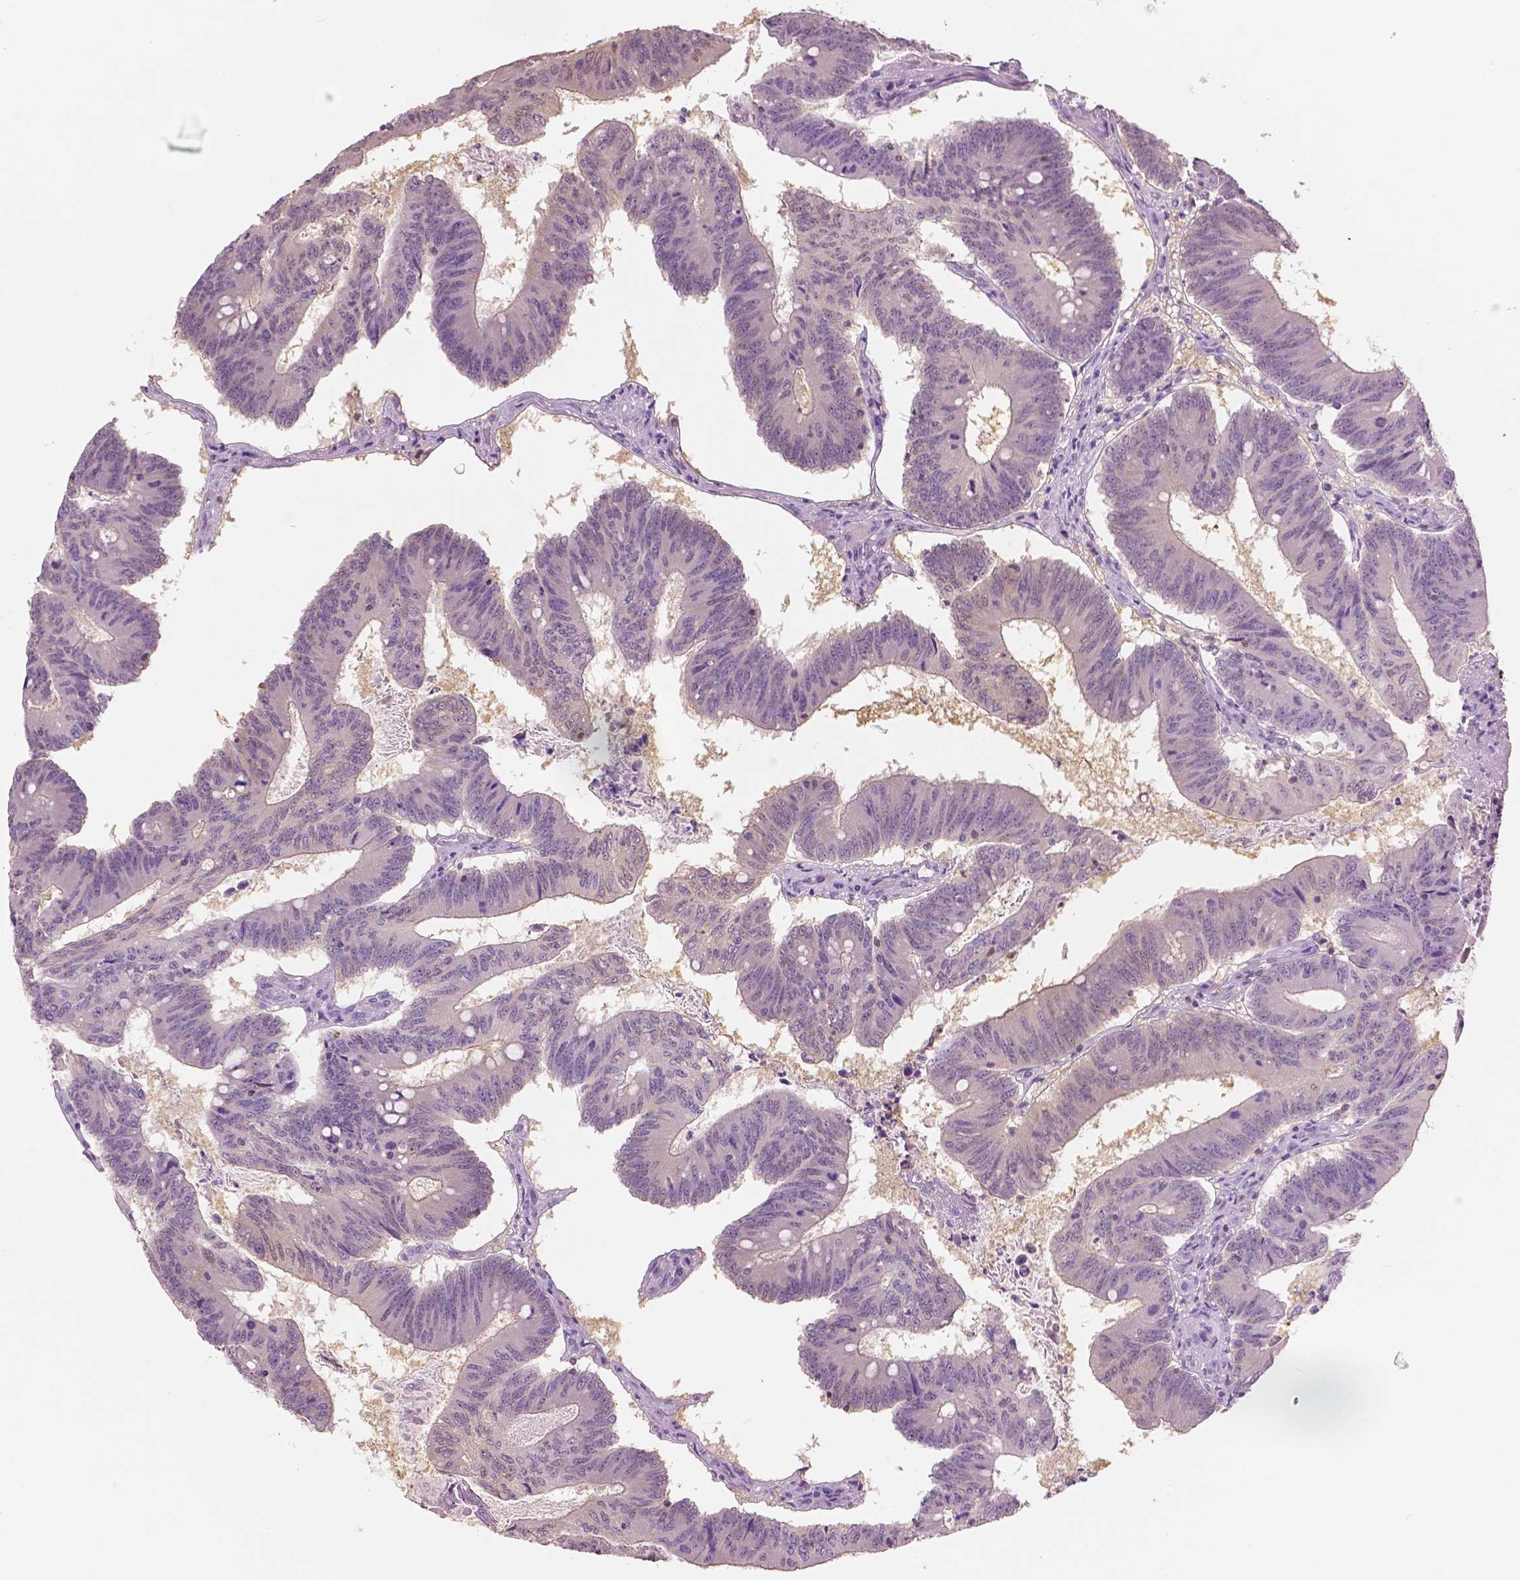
{"staining": {"intensity": "negative", "quantity": "none", "location": "none"}, "tissue": "colorectal cancer", "cell_type": "Tumor cells", "image_type": "cancer", "snomed": [{"axis": "morphology", "description": "Adenocarcinoma, NOS"}, {"axis": "topography", "description": "Colon"}], "caption": "High power microscopy image of an immunohistochemistry (IHC) histopathology image of adenocarcinoma (colorectal), revealing no significant staining in tumor cells.", "gene": "GALM", "patient": {"sex": "female", "age": 70}}